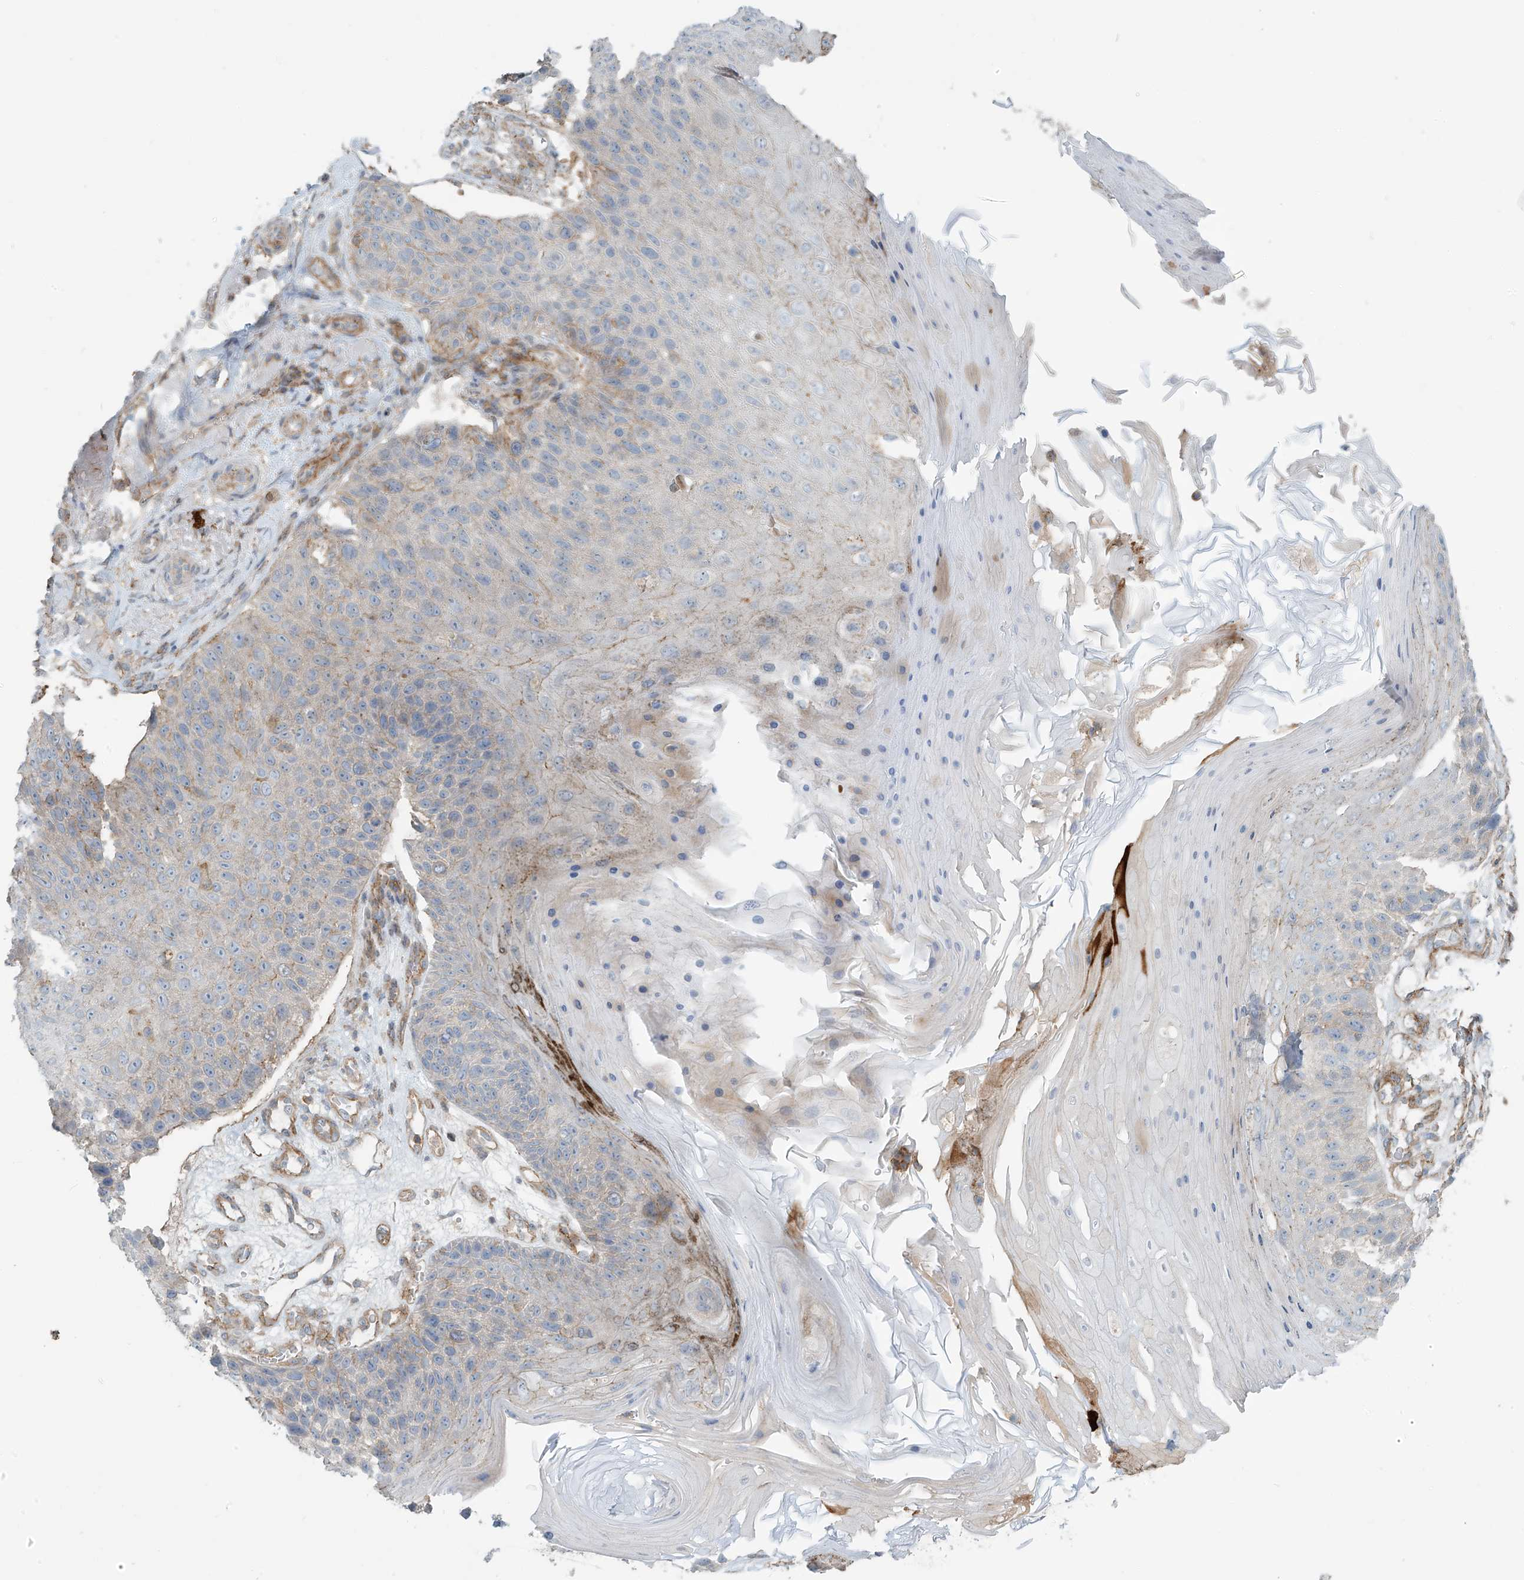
{"staining": {"intensity": "weak", "quantity": "<25%", "location": "cytoplasmic/membranous"}, "tissue": "skin cancer", "cell_type": "Tumor cells", "image_type": "cancer", "snomed": [{"axis": "morphology", "description": "Squamous cell carcinoma, NOS"}, {"axis": "topography", "description": "Skin"}], "caption": "Tumor cells show no significant staining in skin cancer.", "gene": "SLC9A2", "patient": {"sex": "female", "age": 88}}